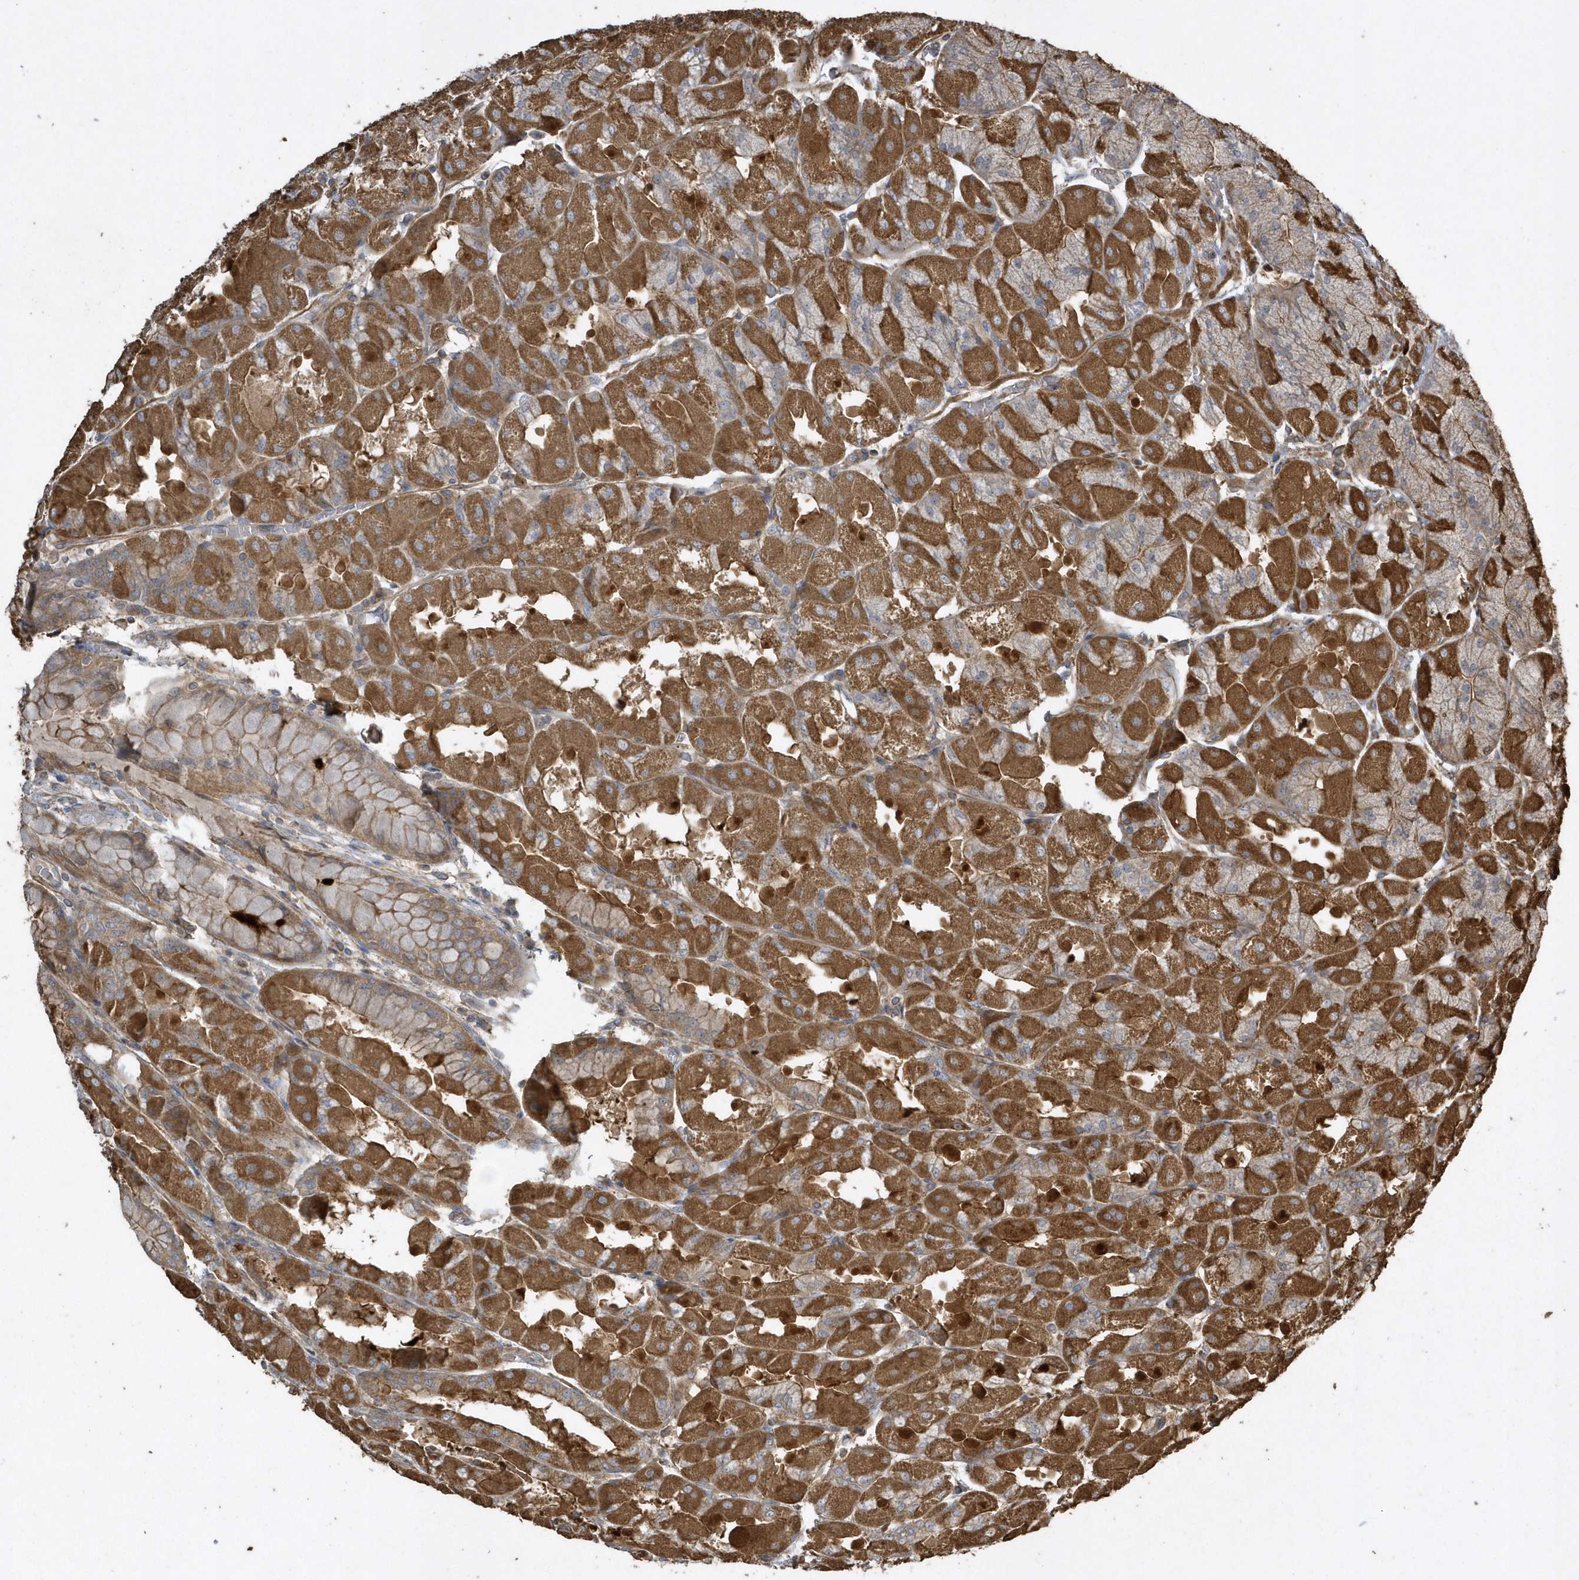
{"staining": {"intensity": "strong", "quantity": "25%-75%", "location": "cytoplasmic/membranous"}, "tissue": "stomach", "cell_type": "Glandular cells", "image_type": "normal", "snomed": [{"axis": "morphology", "description": "Normal tissue, NOS"}, {"axis": "topography", "description": "Stomach"}], "caption": "A histopathology image showing strong cytoplasmic/membranous staining in approximately 25%-75% of glandular cells in benign stomach, as visualized by brown immunohistochemical staining.", "gene": "SENP8", "patient": {"sex": "female", "age": 61}}